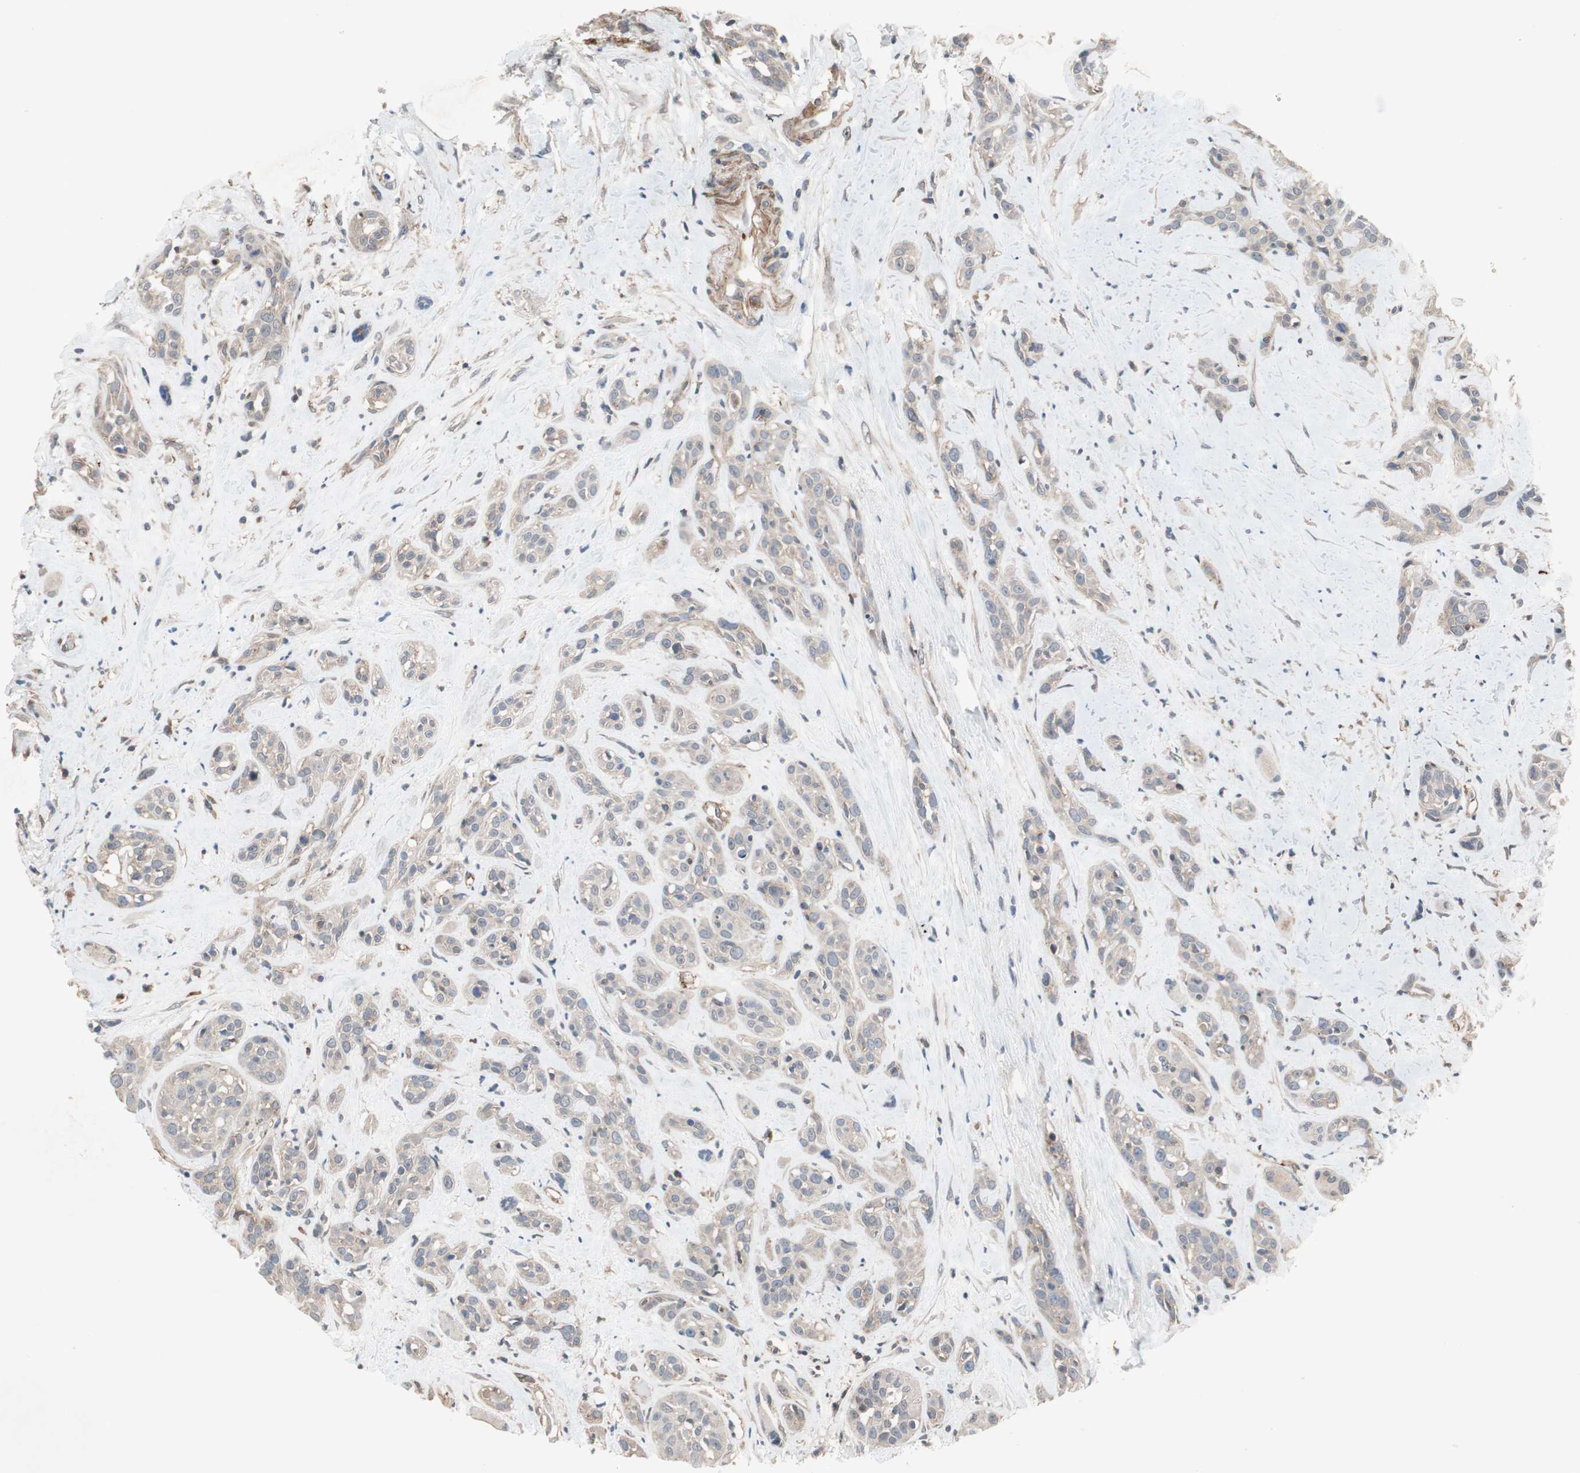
{"staining": {"intensity": "weak", "quantity": "25%-75%", "location": "cytoplasmic/membranous"}, "tissue": "head and neck cancer", "cell_type": "Tumor cells", "image_type": "cancer", "snomed": [{"axis": "morphology", "description": "Squamous cell carcinoma, NOS"}, {"axis": "topography", "description": "Head-Neck"}], "caption": "IHC (DAB (3,3'-diaminobenzidine)) staining of head and neck squamous cell carcinoma displays weak cytoplasmic/membranous protein staining in approximately 25%-75% of tumor cells. (IHC, brightfield microscopy, high magnification).", "gene": "GRHL1", "patient": {"sex": "male", "age": 62}}